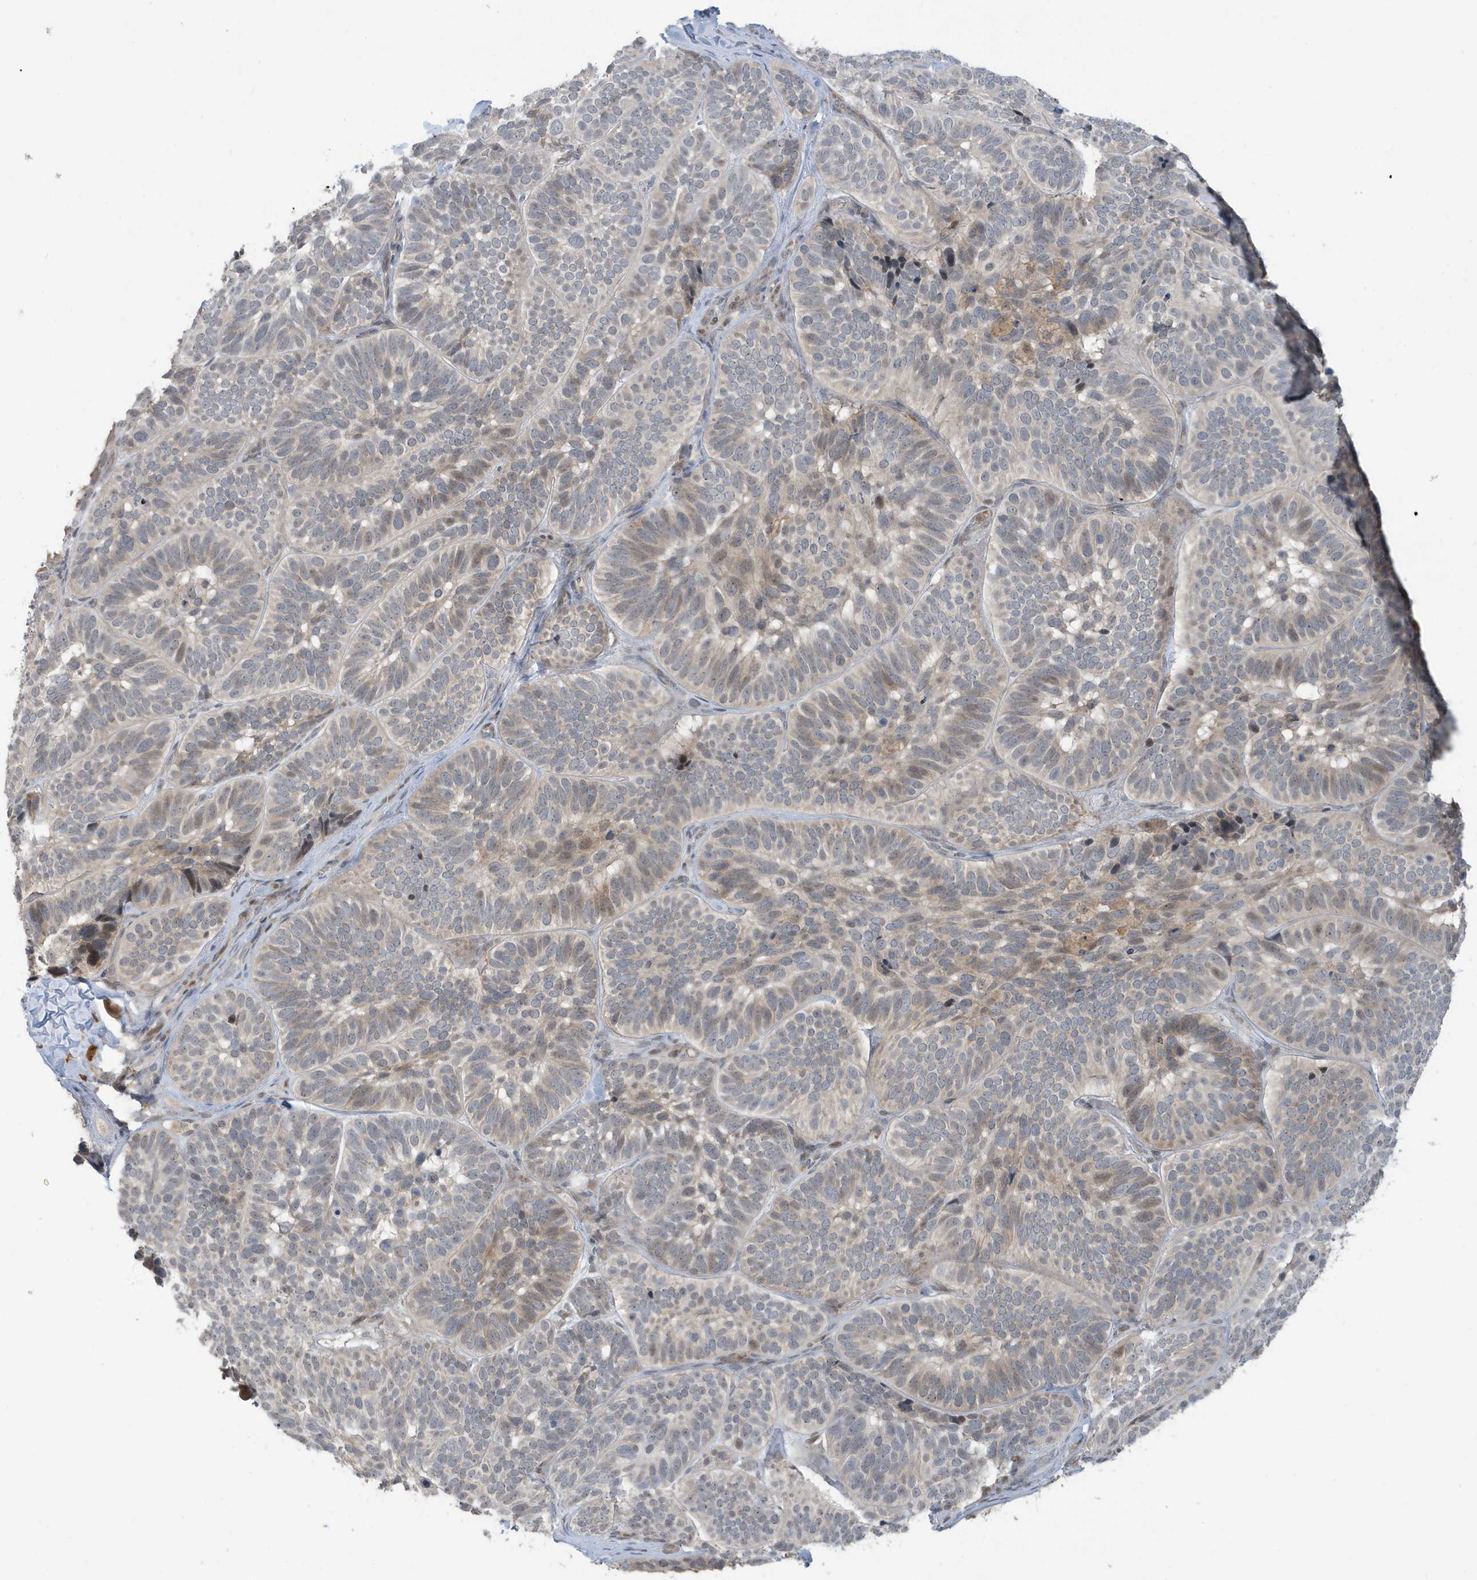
{"staining": {"intensity": "weak", "quantity": "25%-75%", "location": "cytoplasmic/membranous,nuclear"}, "tissue": "skin cancer", "cell_type": "Tumor cells", "image_type": "cancer", "snomed": [{"axis": "morphology", "description": "Basal cell carcinoma"}, {"axis": "topography", "description": "Skin"}], "caption": "There is low levels of weak cytoplasmic/membranous and nuclear positivity in tumor cells of skin cancer (basal cell carcinoma), as demonstrated by immunohistochemical staining (brown color).", "gene": "PRRT3", "patient": {"sex": "male", "age": 62}}